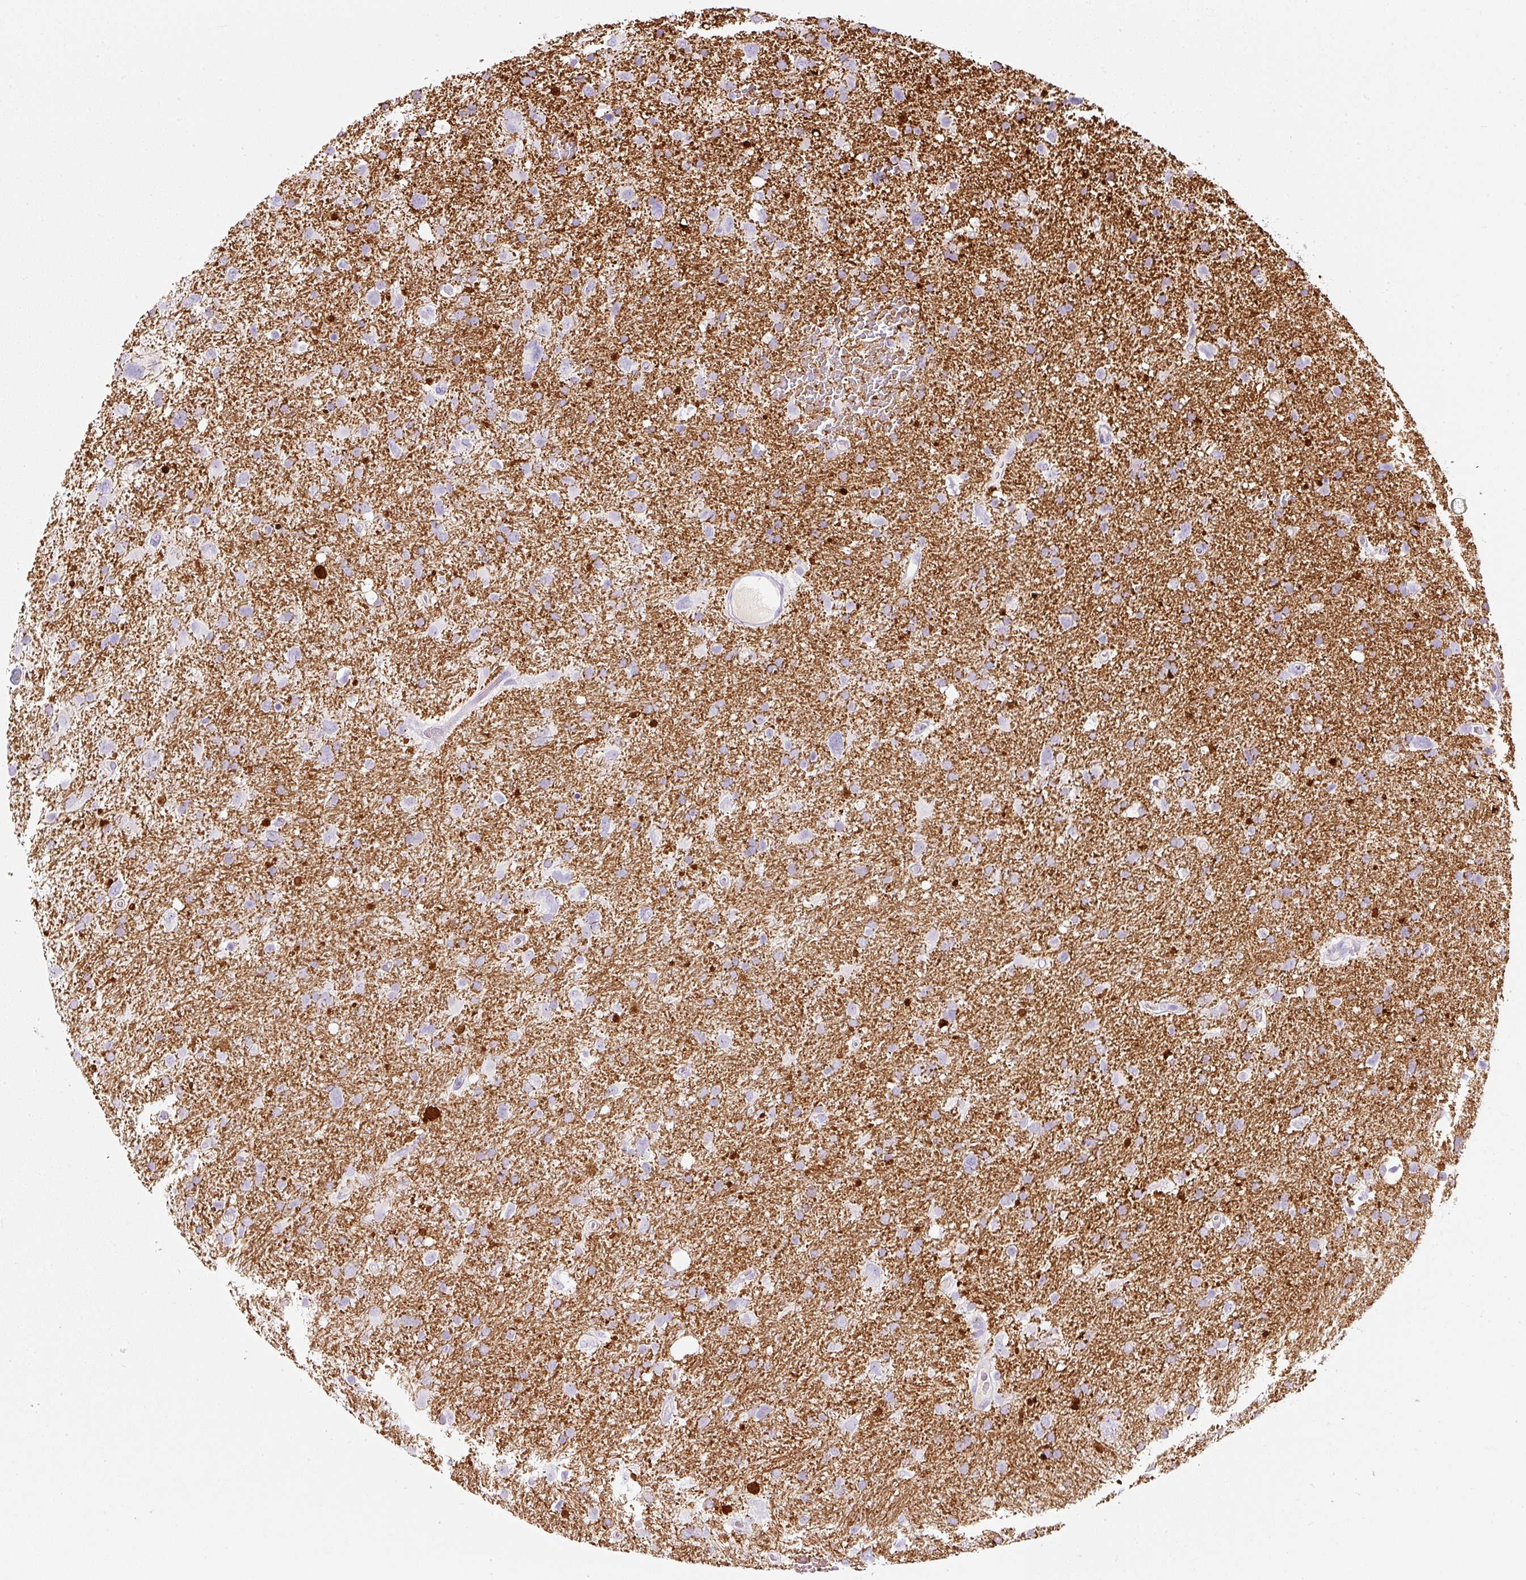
{"staining": {"intensity": "negative", "quantity": "none", "location": "none"}, "tissue": "glioma", "cell_type": "Tumor cells", "image_type": "cancer", "snomed": [{"axis": "morphology", "description": "Glioma, malignant, High grade"}, {"axis": "topography", "description": "Brain"}], "caption": "An immunohistochemistry photomicrograph of glioma is shown. There is no staining in tumor cells of glioma.", "gene": "DNM1", "patient": {"sex": "male", "age": 61}}